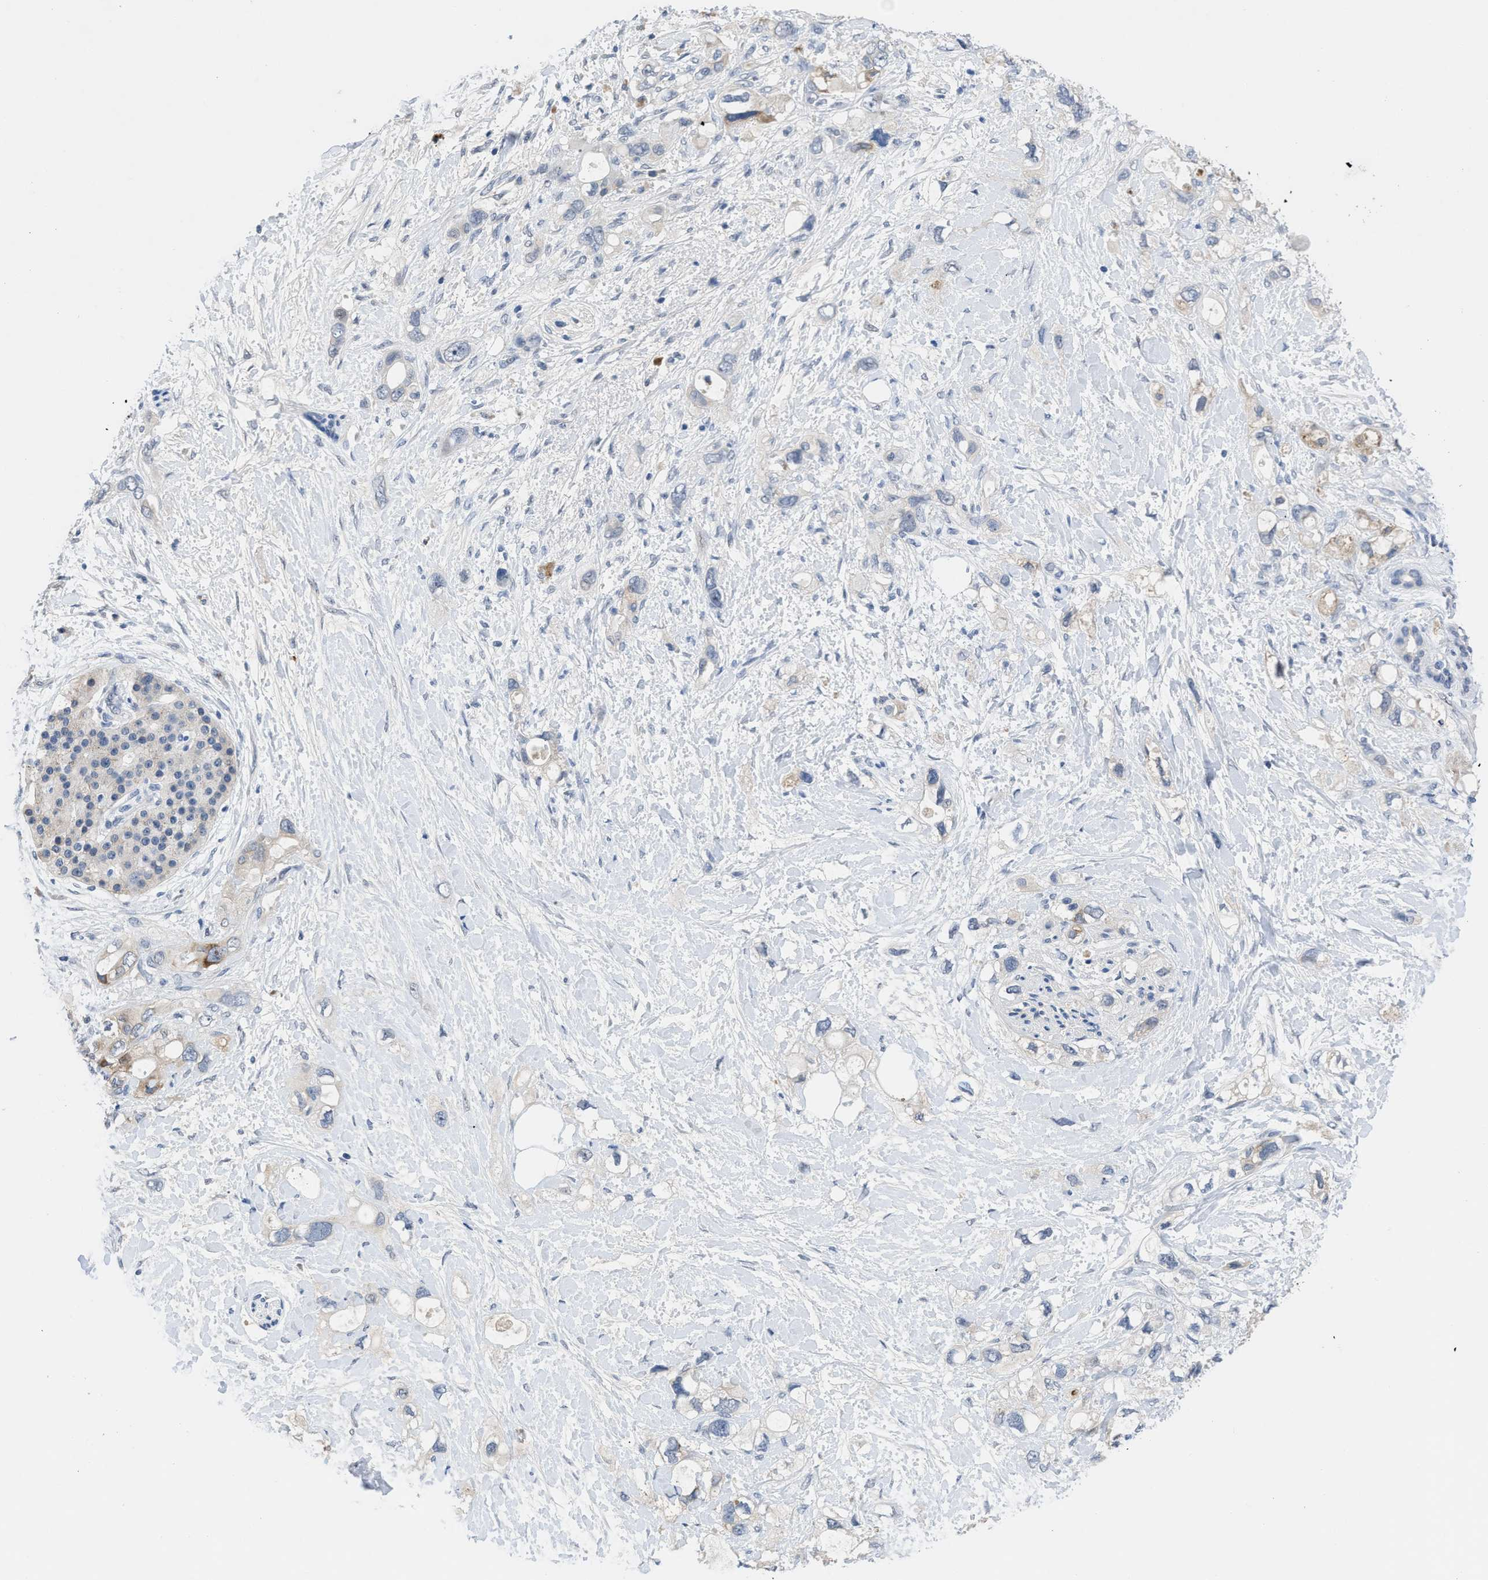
{"staining": {"intensity": "moderate", "quantity": "25%-75%", "location": "cytoplasmic/membranous"}, "tissue": "pancreatic cancer", "cell_type": "Tumor cells", "image_type": "cancer", "snomed": [{"axis": "morphology", "description": "Adenocarcinoma, NOS"}, {"axis": "topography", "description": "Pancreas"}], "caption": "Immunohistochemical staining of human pancreatic cancer (adenocarcinoma) exhibits medium levels of moderate cytoplasmic/membranous protein positivity in about 25%-75% of tumor cells.", "gene": "OR9K2", "patient": {"sex": "female", "age": 56}}